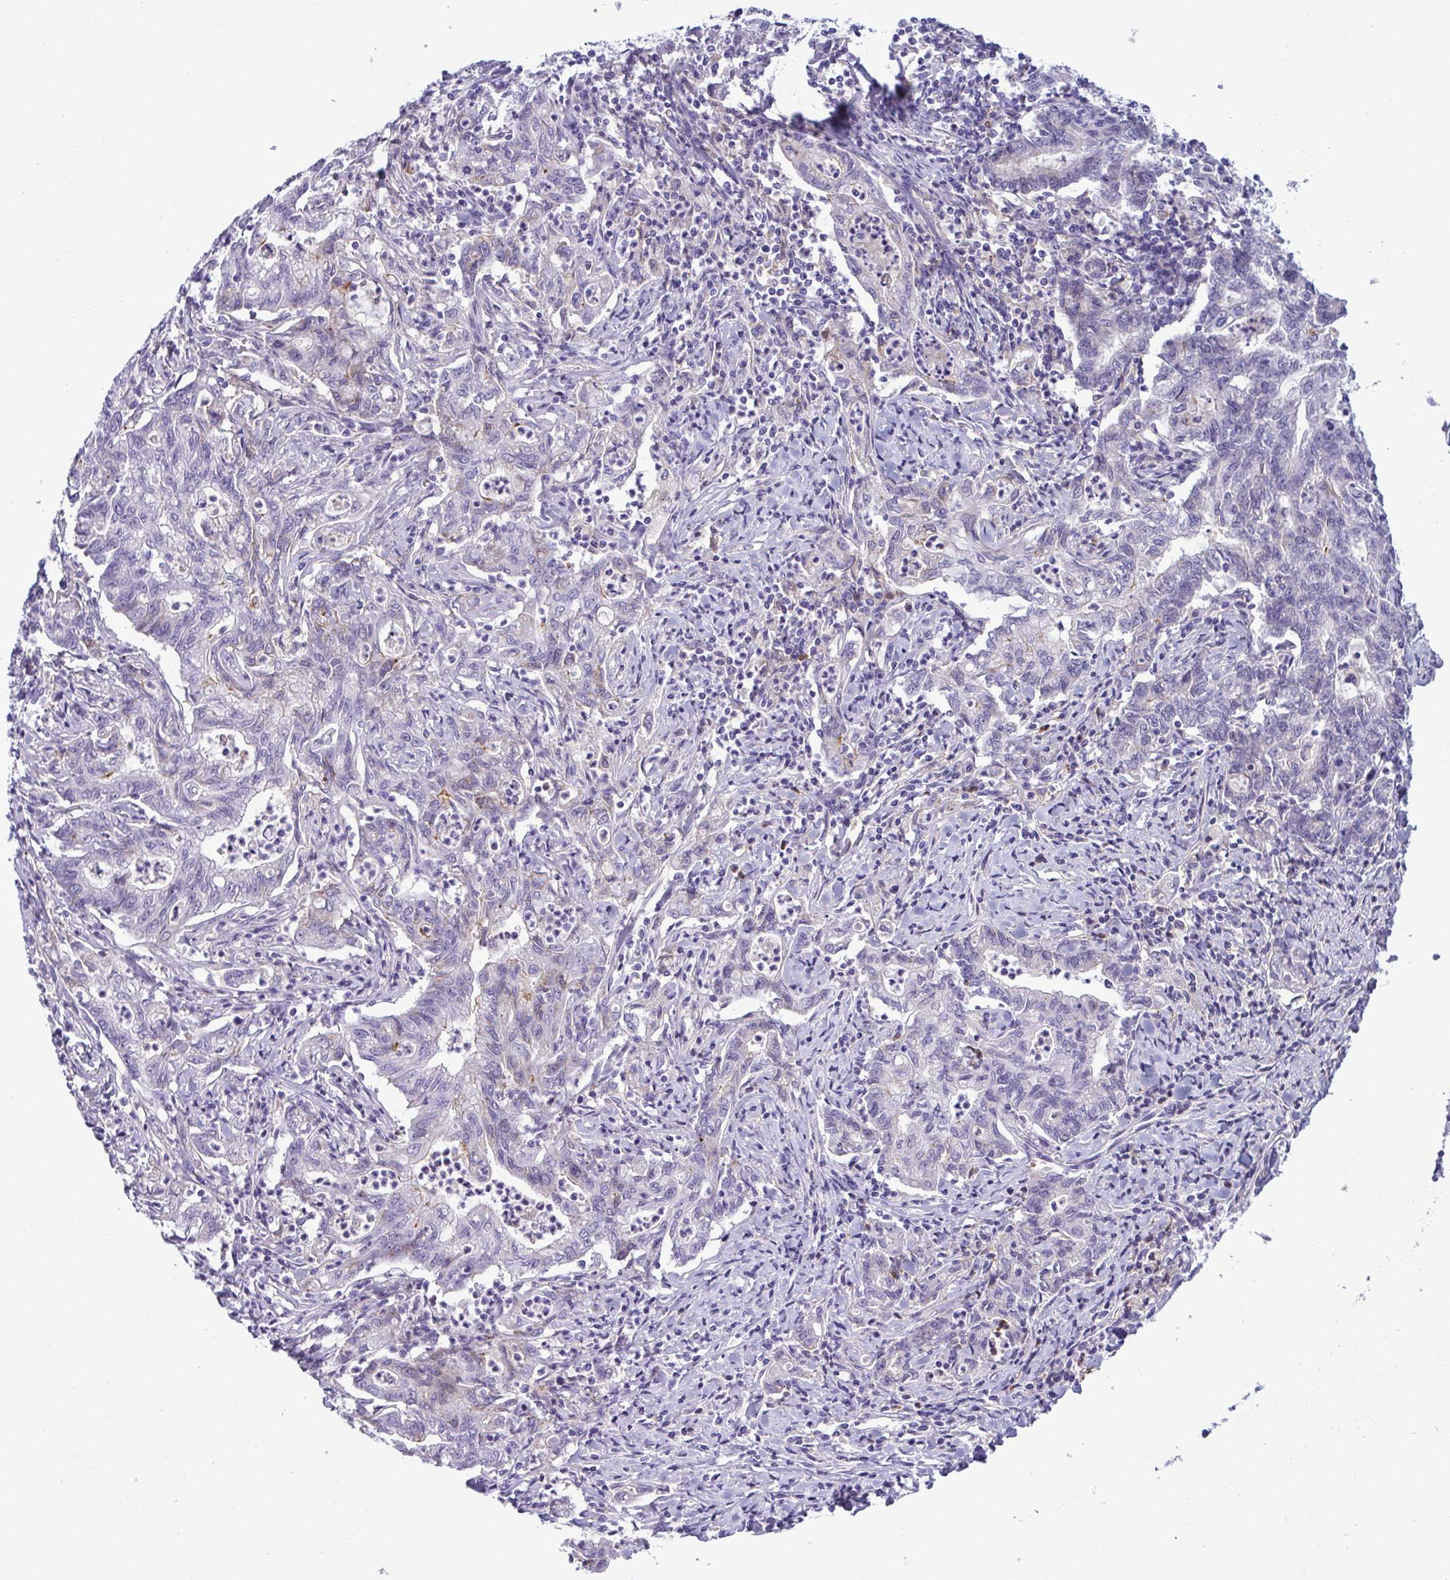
{"staining": {"intensity": "negative", "quantity": "none", "location": "none"}, "tissue": "stomach cancer", "cell_type": "Tumor cells", "image_type": "cancer", "snomed": [{"axis": "morphology", "description": "Adenocarcinoma, NOS"}, {"axis": "topography", "description": "Stomach, upper"}], "caption": "This histopathology image is of stomach cancer (adenocarcinoma) stained with IHC to label a protein in brown with the nuclei are counter-stained blue. There is no staining in tumor cells. (DAB (3,3'-diaminobenzidine) immunohistochemistry (IHC) with hematoxylin counter stain).", "gene": "RGPD5", "patient": {"sex": "female", "age": 79}}